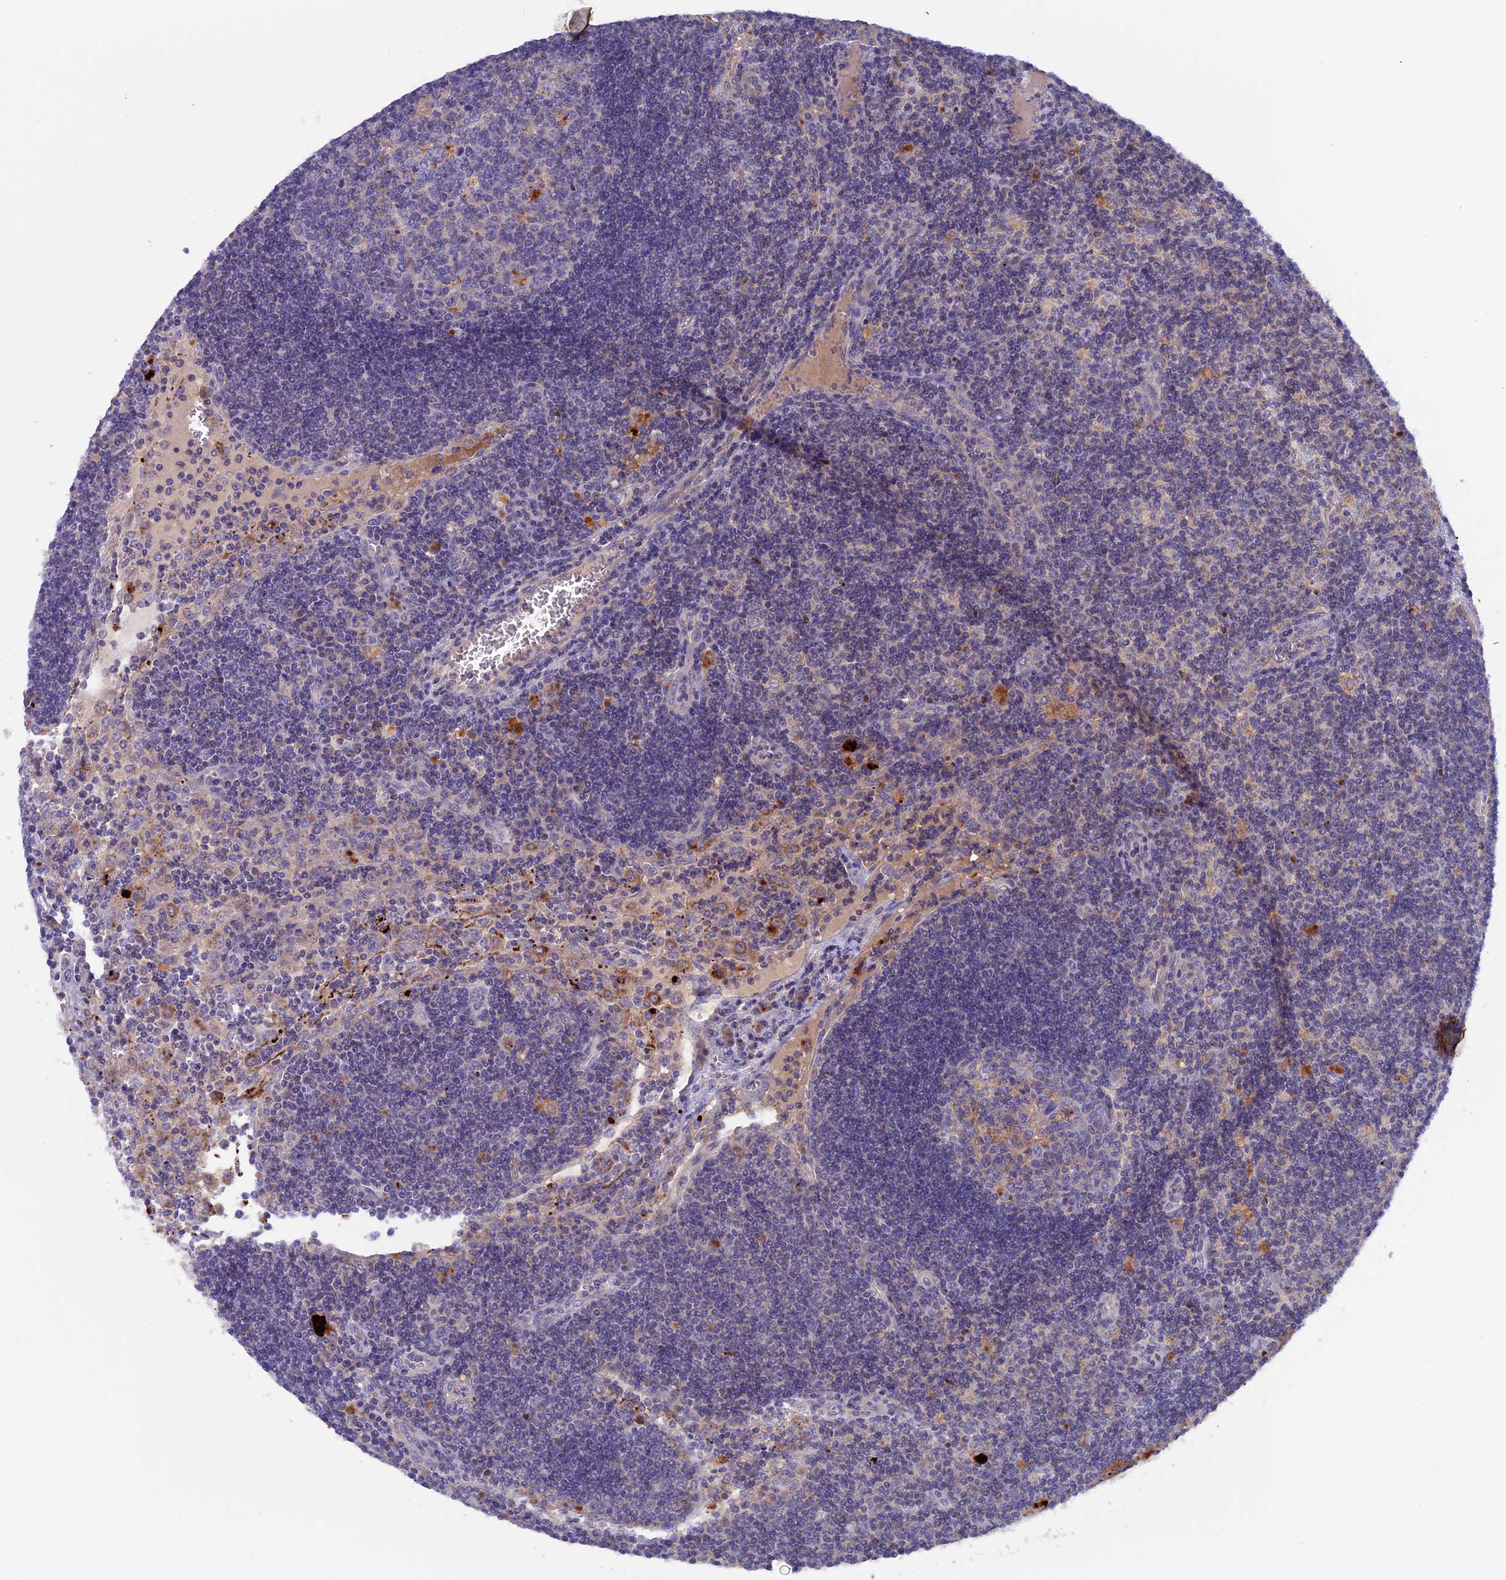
{"staining": {"intensity": "moderate", "quantity": "<25%", "location": "cytoplasmic/membranous"}, "tissue": "lymph node", "cell_type": "Germinal center cells", "image_type": "normal", "snomed": [{"axis": "morphology", "description": "Normal tissue, NOS"}, {"axis": "topography", "description": "Lymph node"}], "caption": "Human lymph node stained for a protein (brown) demonstrates moderate cytoplasmic/membranous positive expression in approximately <25% of germinal center cells.", "gene": "PTPN9", "patient": {"sex": "male", "age": 58}}